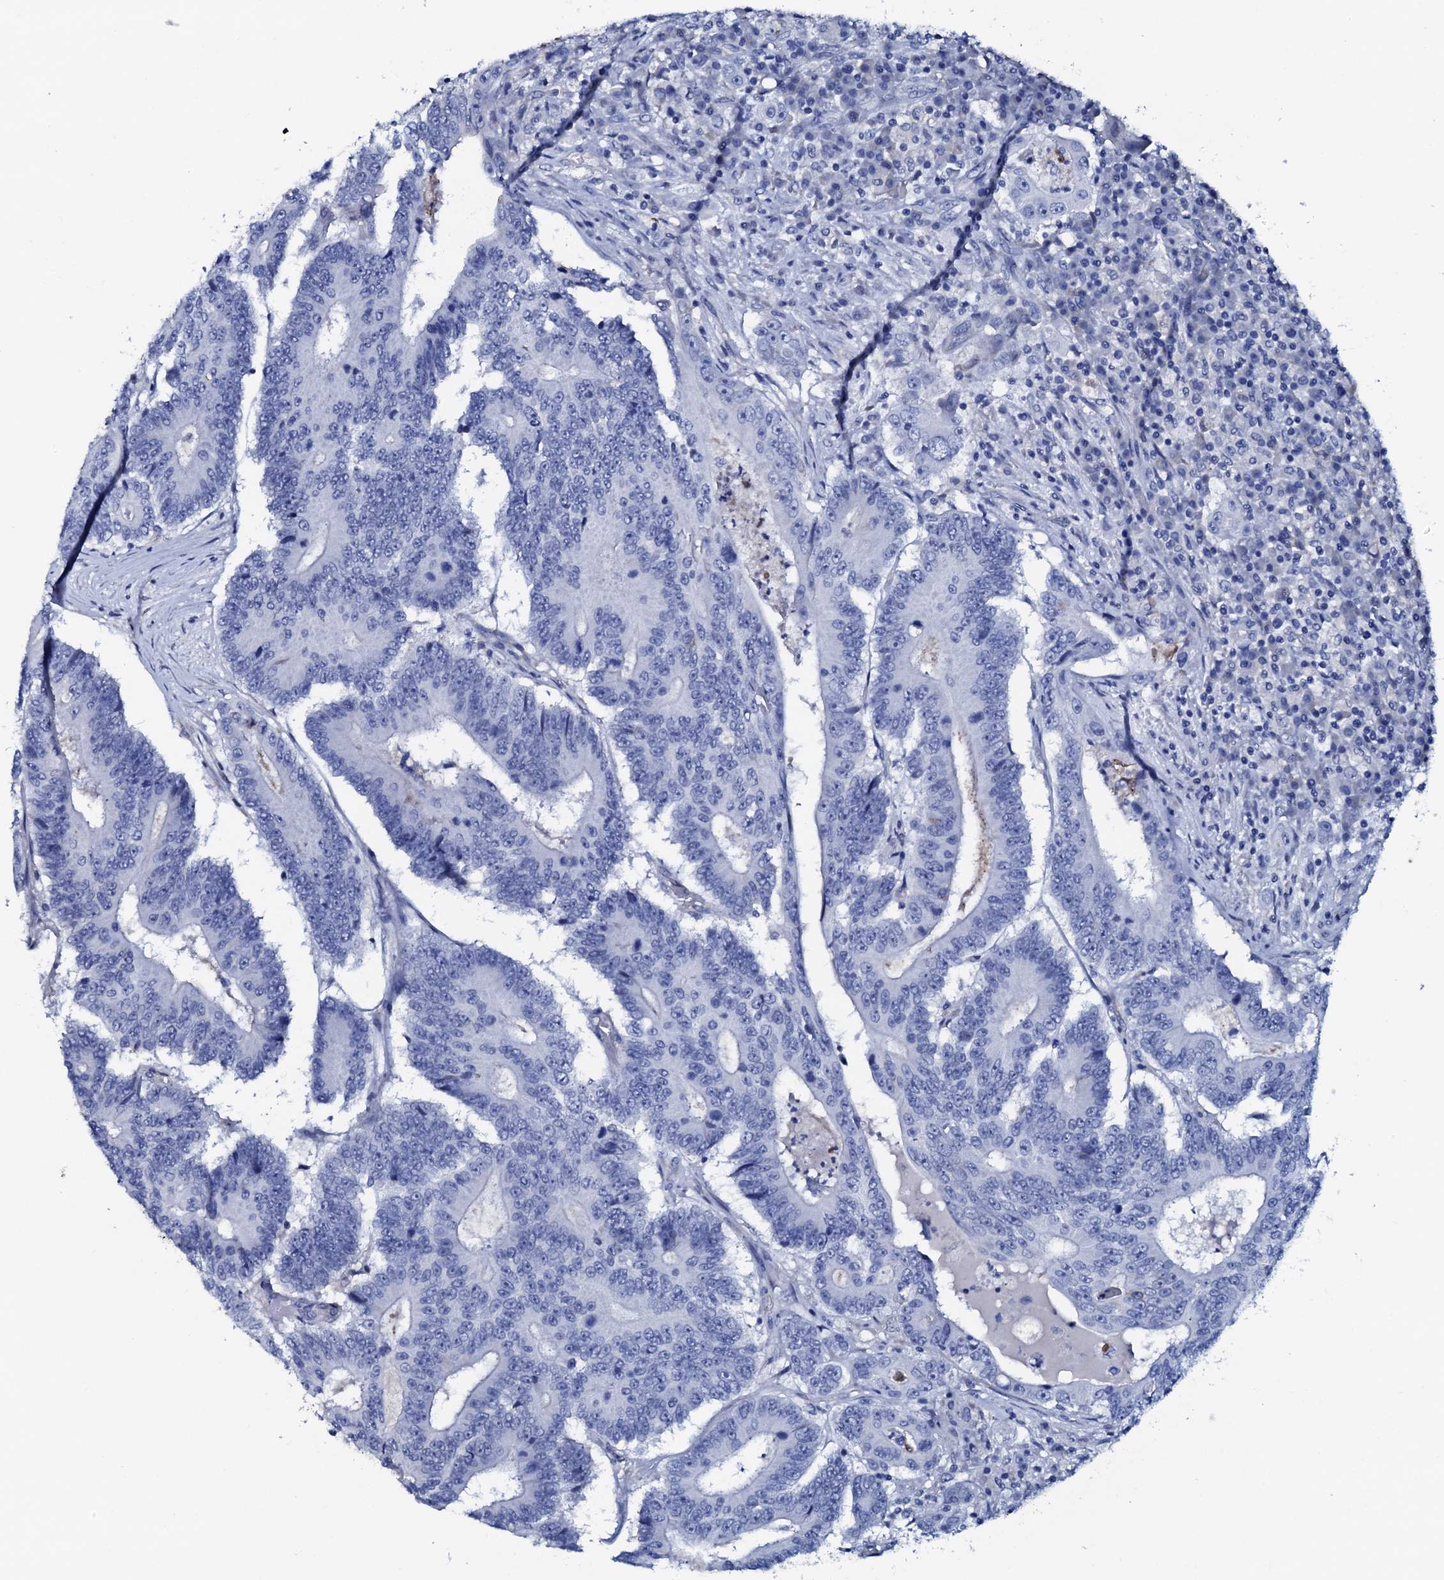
{"staining": {"intensity": "negative", "quantity": "none", "location": "none"}, "tissue": "colorectal cancer", "cell_type": "Tumor cells", "image_type": "cancer", "snomed": [{"axis": "morphology", "description": "Adenocarcinoma, NOS"}, {"axis": "topography", "description": "Colon"}], "caption": "Immunohistochemical staining of human adenocarcinoma (colorectal) exhibits no significant expression in tumor cells. (Stains: DAB (3,3'-diaminobenzidine) immunohistochemistry with hematoxylin counter stain, Microscopy: brightfield microscopy at high magnification).", "gene": "AMER2", "patient": {"sex": "male", "age": 83}}